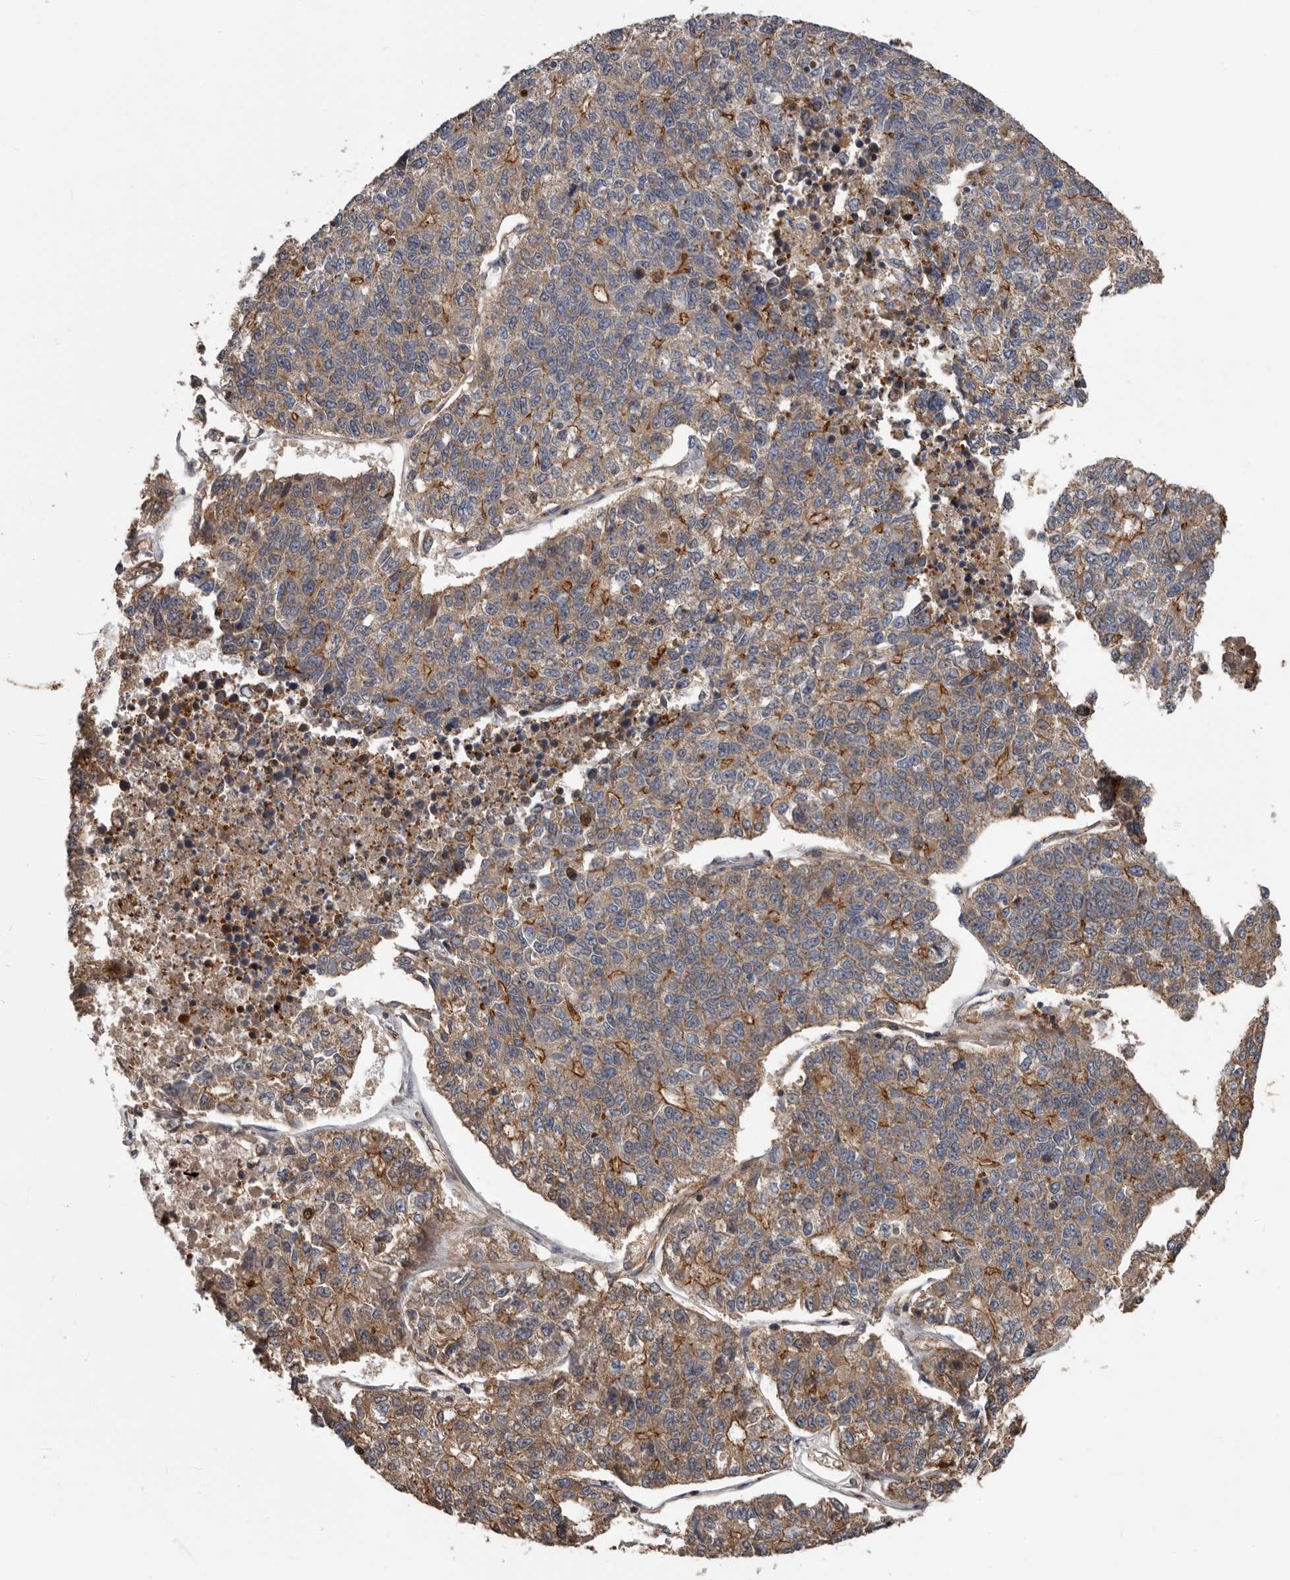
{"staining": {"intensity": "moderate", "quantity": ">75%", "location": "cytoplasmic/membranous"}, "tissue": "lung cancer", "cell_type": "Tumor cells", "image_type": "cancer", "snomed": [{"axis": "morphology", "description": "Adenocarcinoma, NOS"}, {"axis": "topography", "description": "Lung"}], "caption": "Protein staining demonstrates moderate cytoplasmic/membranous expression in about >75% of tumor cells in lung cancer (adenocarcinoma). The protein is stained brown, and the nuclei are stained in blue (DAB (3,3'-diaminobenzidine) IHC with brightfield microscopy, high magnification).", "gene": "PNRC2", "patient": {"sex": "male", "age": 49}}